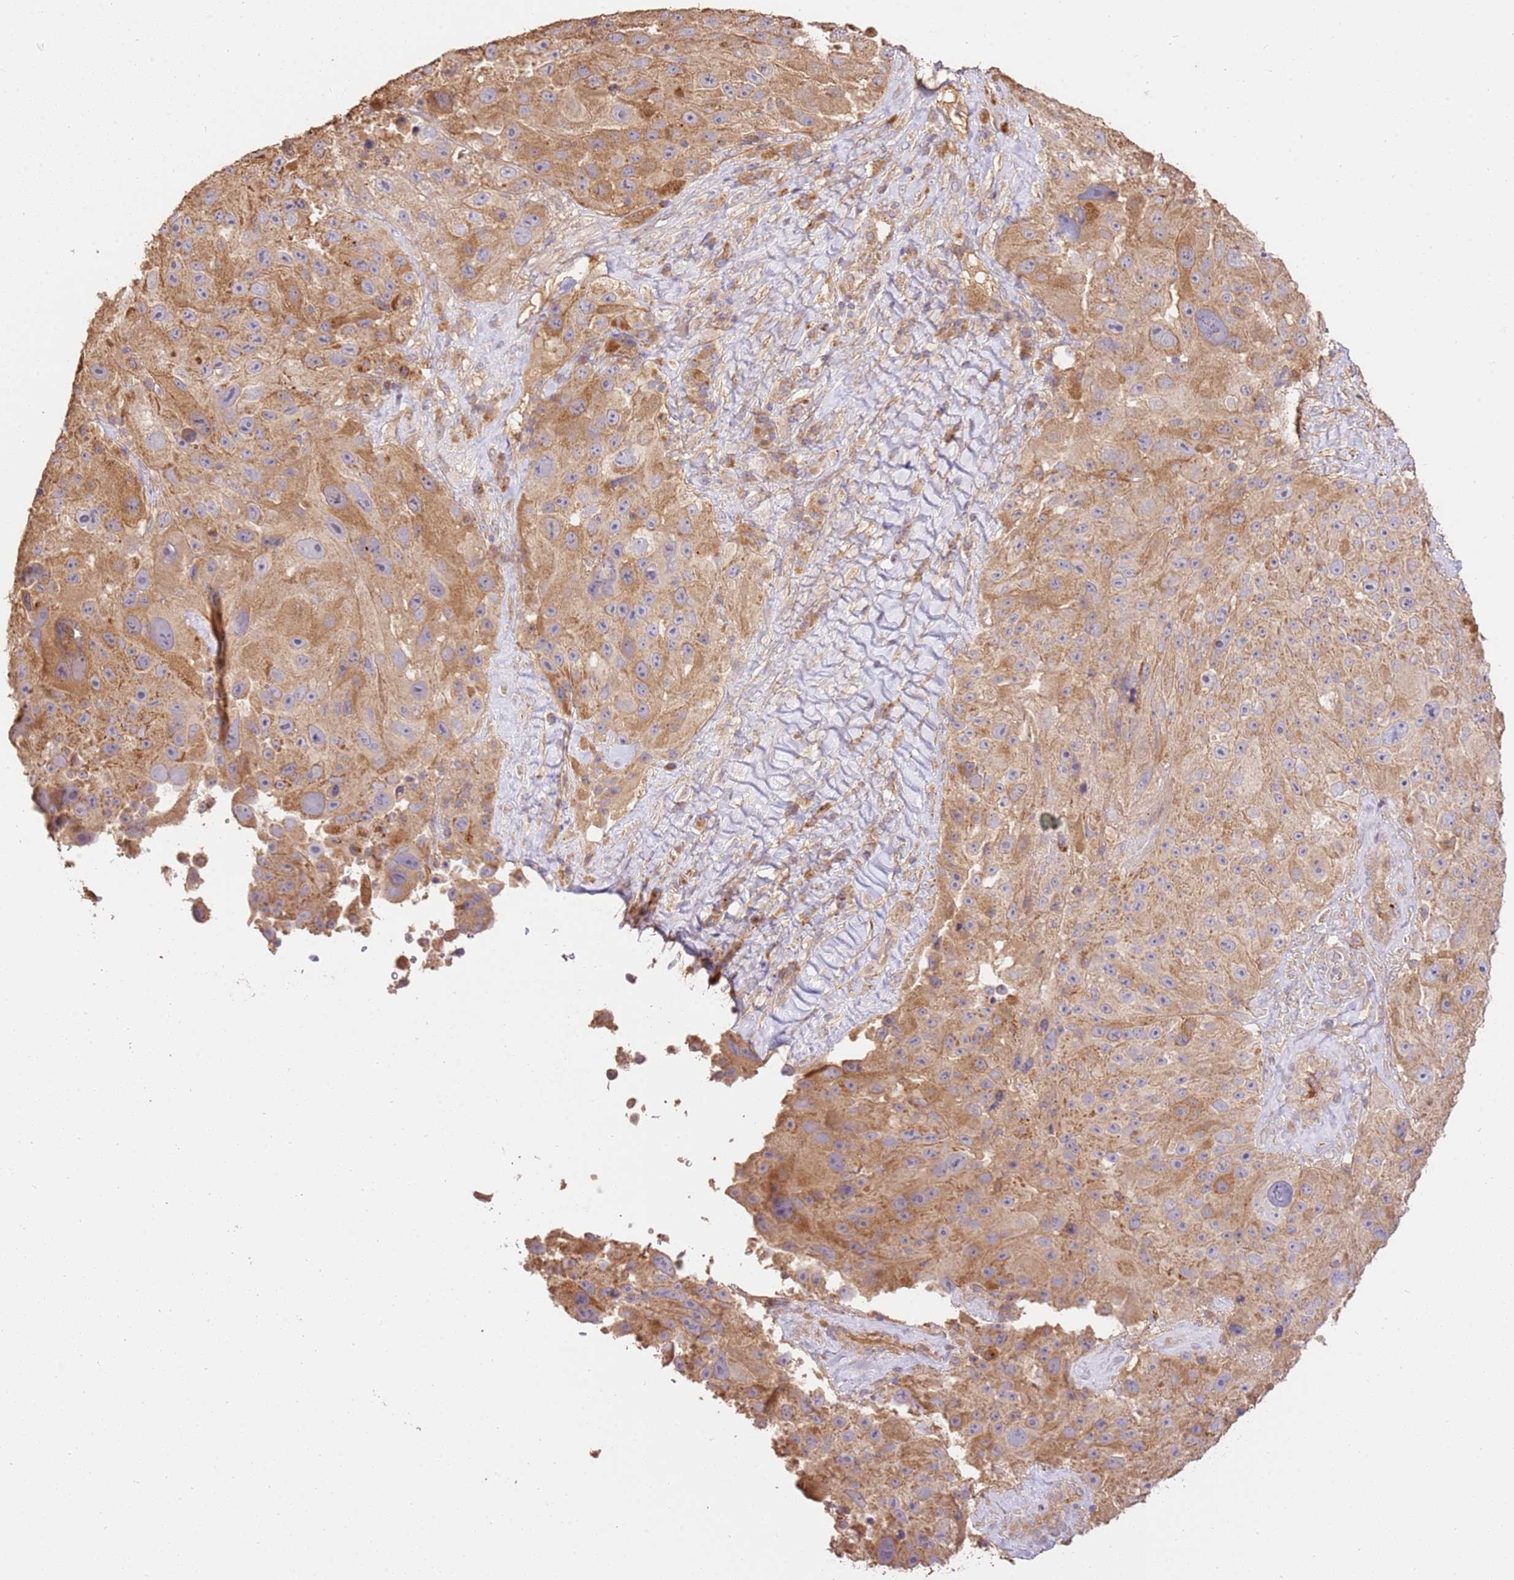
{"staining": {"intensity": "moderate", "quantity": ">75%", "location": "cytoplasmic/membranous"}, "tissue": "melanoma", "cell_type": "Tumor cells", "image_type": "cancer", "snomed": [{"axis": "morphology", "description": "Malignant melanoma, Metastatic site"}, {"axis": "topography", "description": "Lymph node"}], "caption": "Immunohistochemical staining of human melanoma exhibits medium levels of moderate cytoplasmic/membranous protein expression in approximately >75% of tumor cells. (IHC, brightfield microscopy, high magnification).", "gene": "CEP55", "patient": {"sex": "male", "age": 62}}